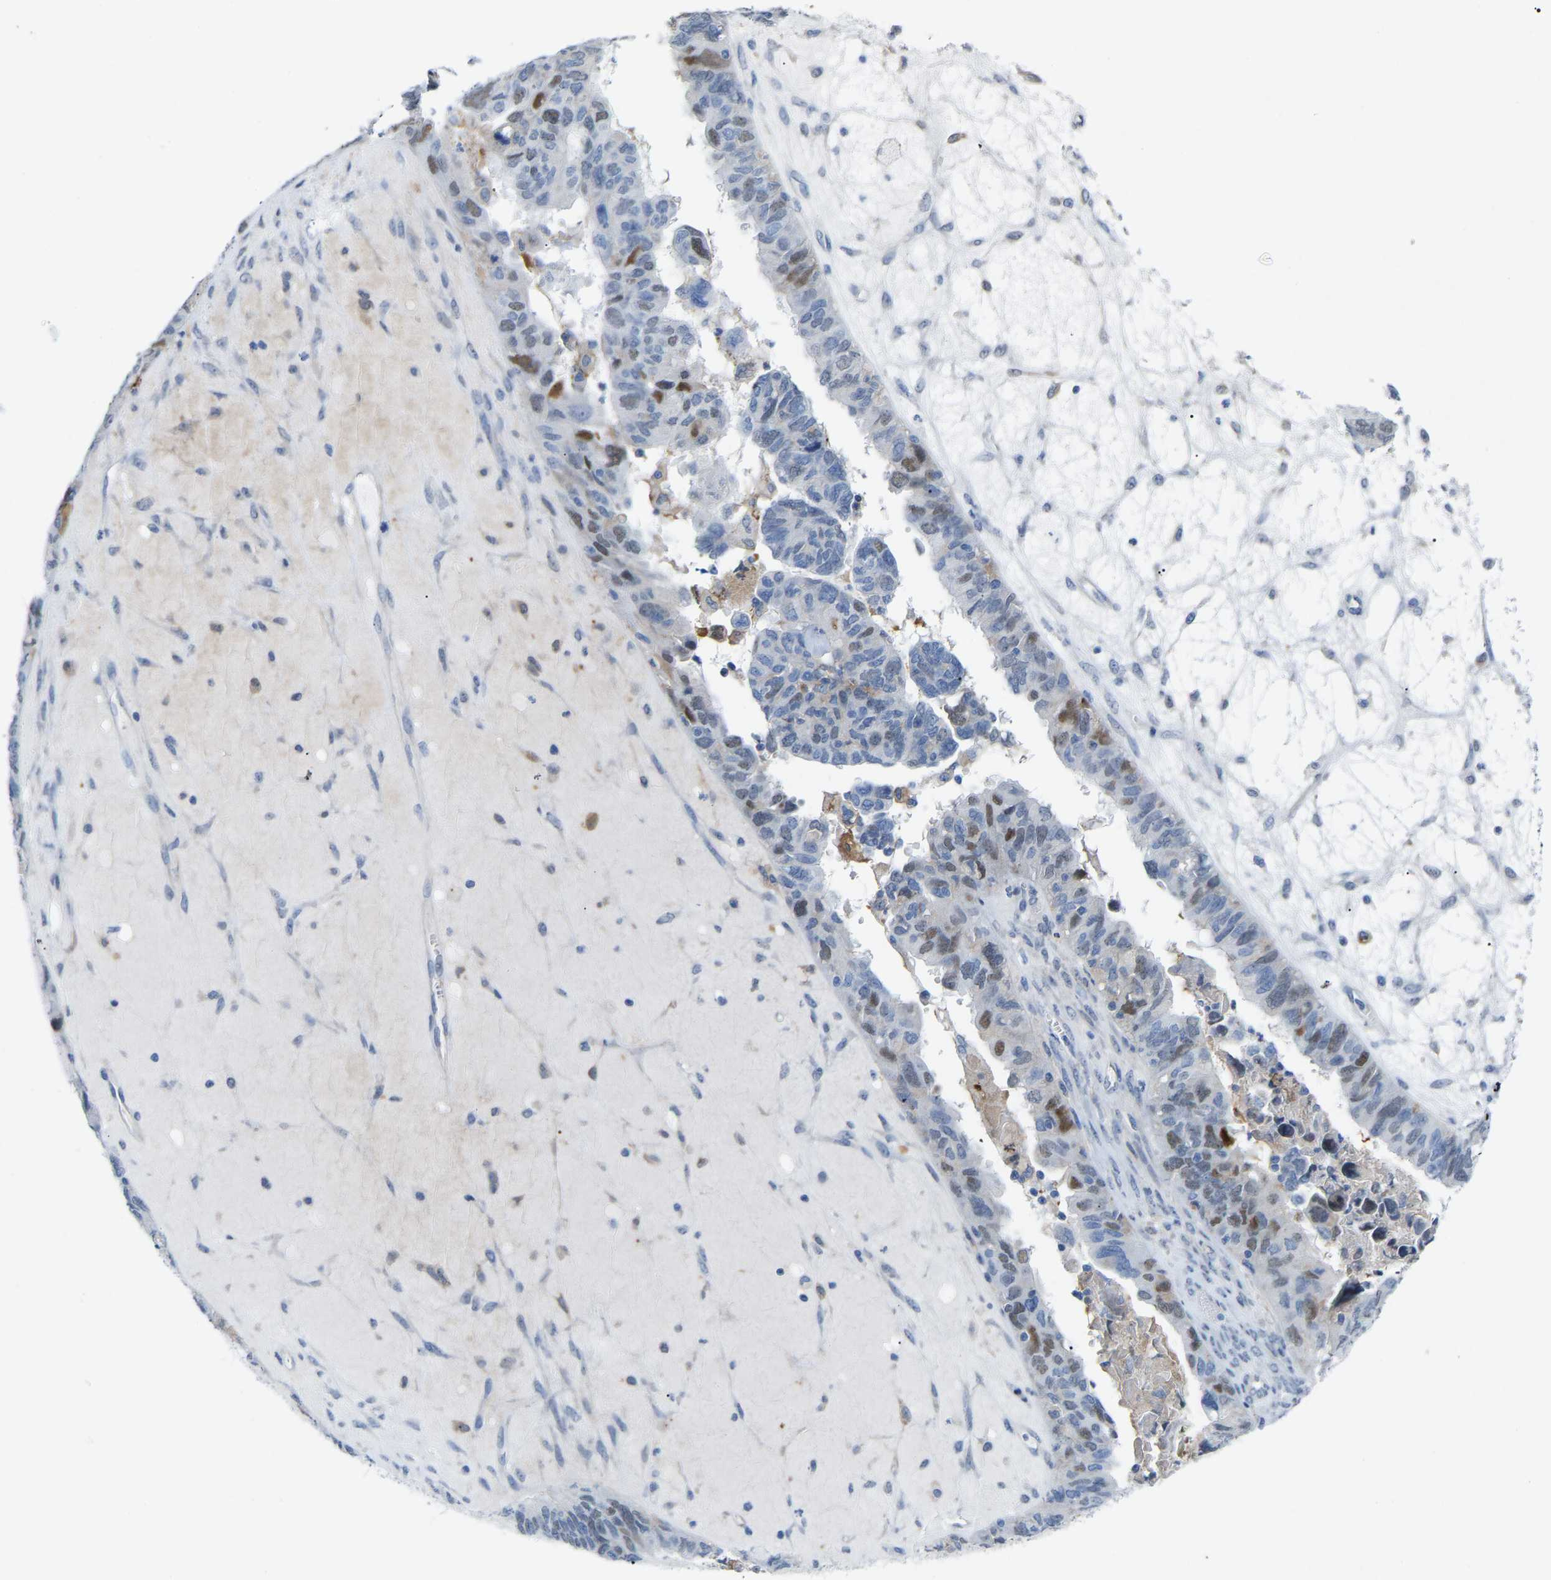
{"staining": {"intensity": "moderate", "quantity": "<25%", "location": "nuclear"}, "tissue": "ovarian cancer", "cell_type": "Tumor cells", "image_type": "cancer", "snomed": [{"axis": "morphology", "description": "Cystadenocarcinoma, serous, NOS"}, {"axis": "topography", "description": "Ovary"}], "caption": "Serous cystadenocarcinoma (ovarian) tissue shows moderate nuclear staining in approximately <25% of tumor cells", "gene": "ABTB2", "patient": {"sex": "female", "age": 79}}